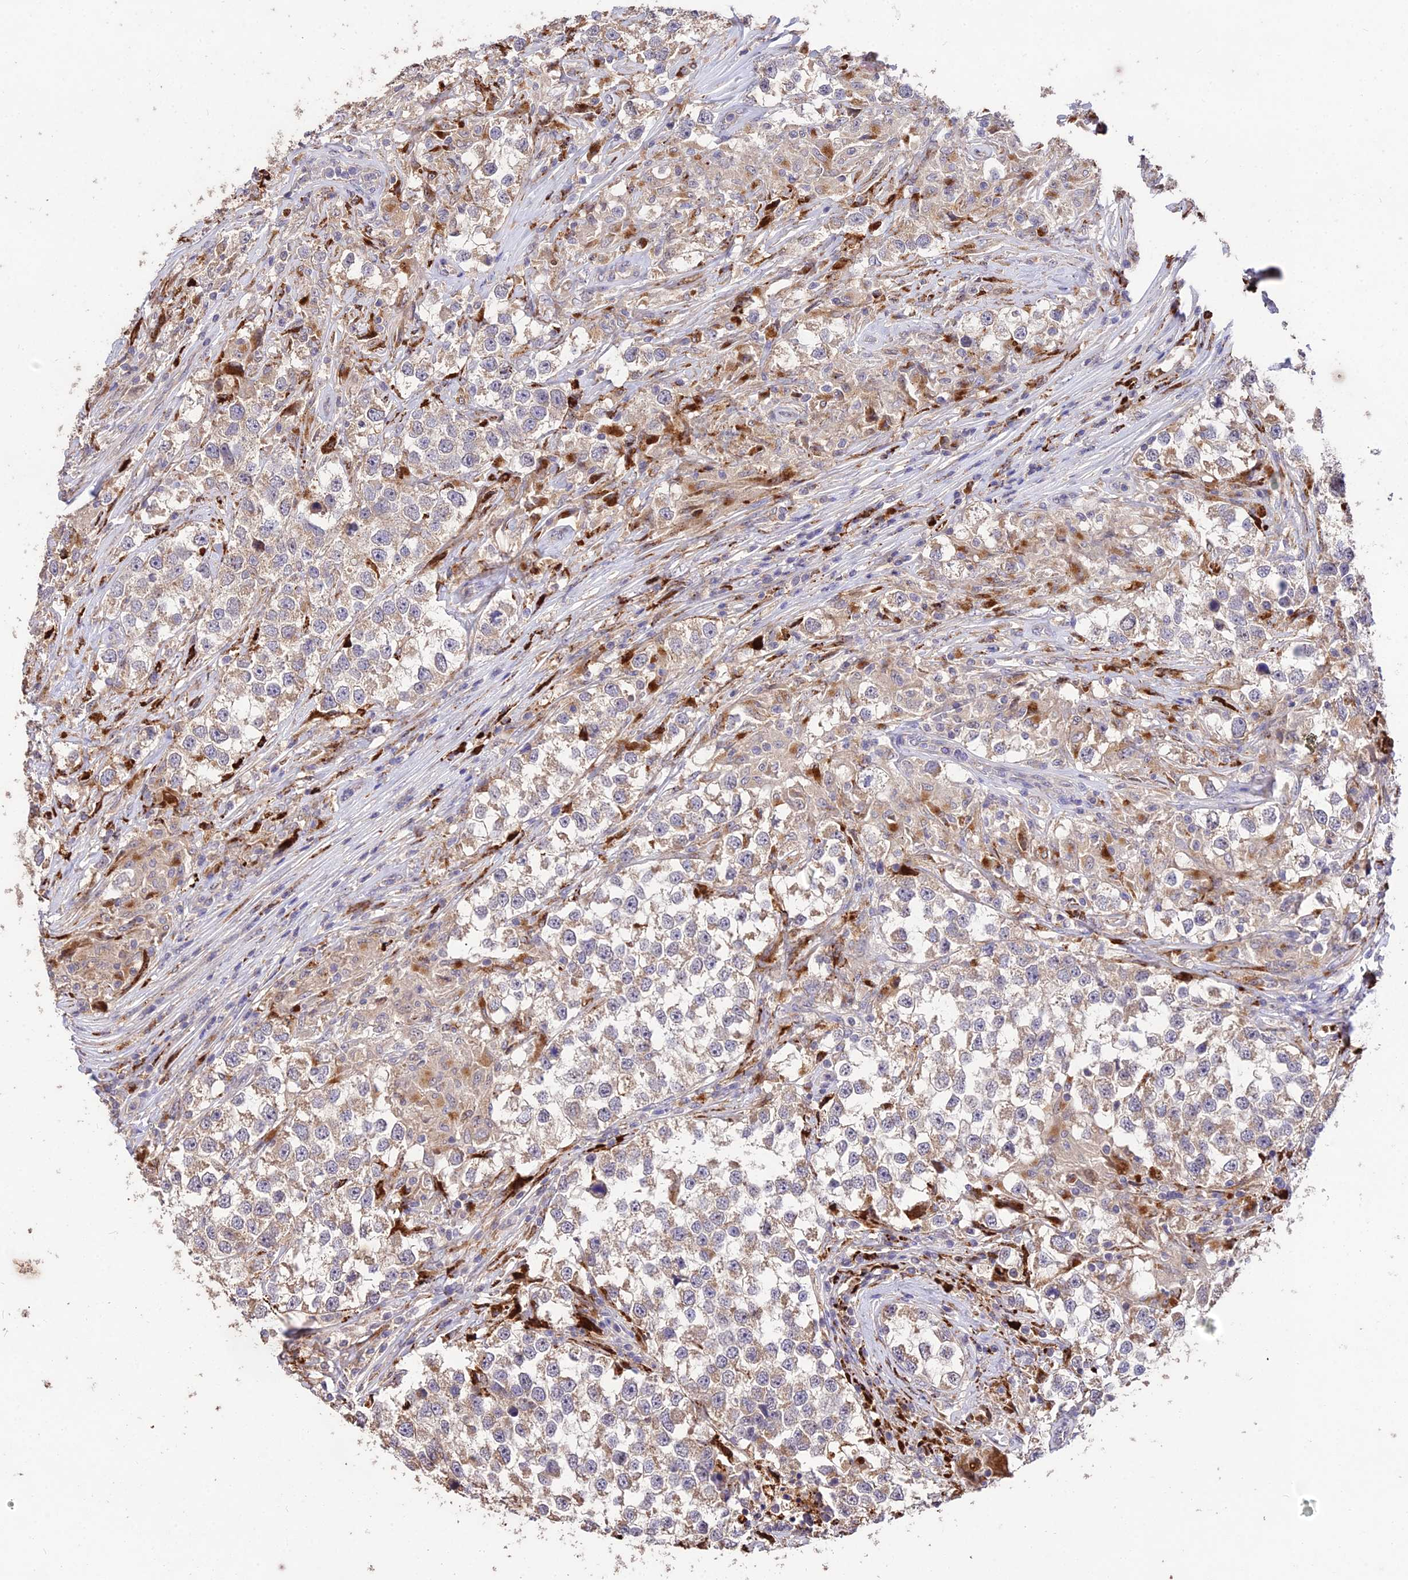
{"staining": {"intensity": "weak", "quantity": ">75%", "location": "cytoplasmic/membranous"}, "tissue": "testis cancer", "cell_type": "Tumor cells", "image_type": "cancer", "snomed": [{"axis": "morphology", "description": "Seminoma, NOS"}, {"axis": "topography", "description": "Testis"}], "caption": "The image exhibits a brown stain indicating the presence of a protein in the cytoplasmic/membranous of tumor cells in seminoma (testis).", "gene": "SDHD", "patient": {"sex": "male", "age": 46}}